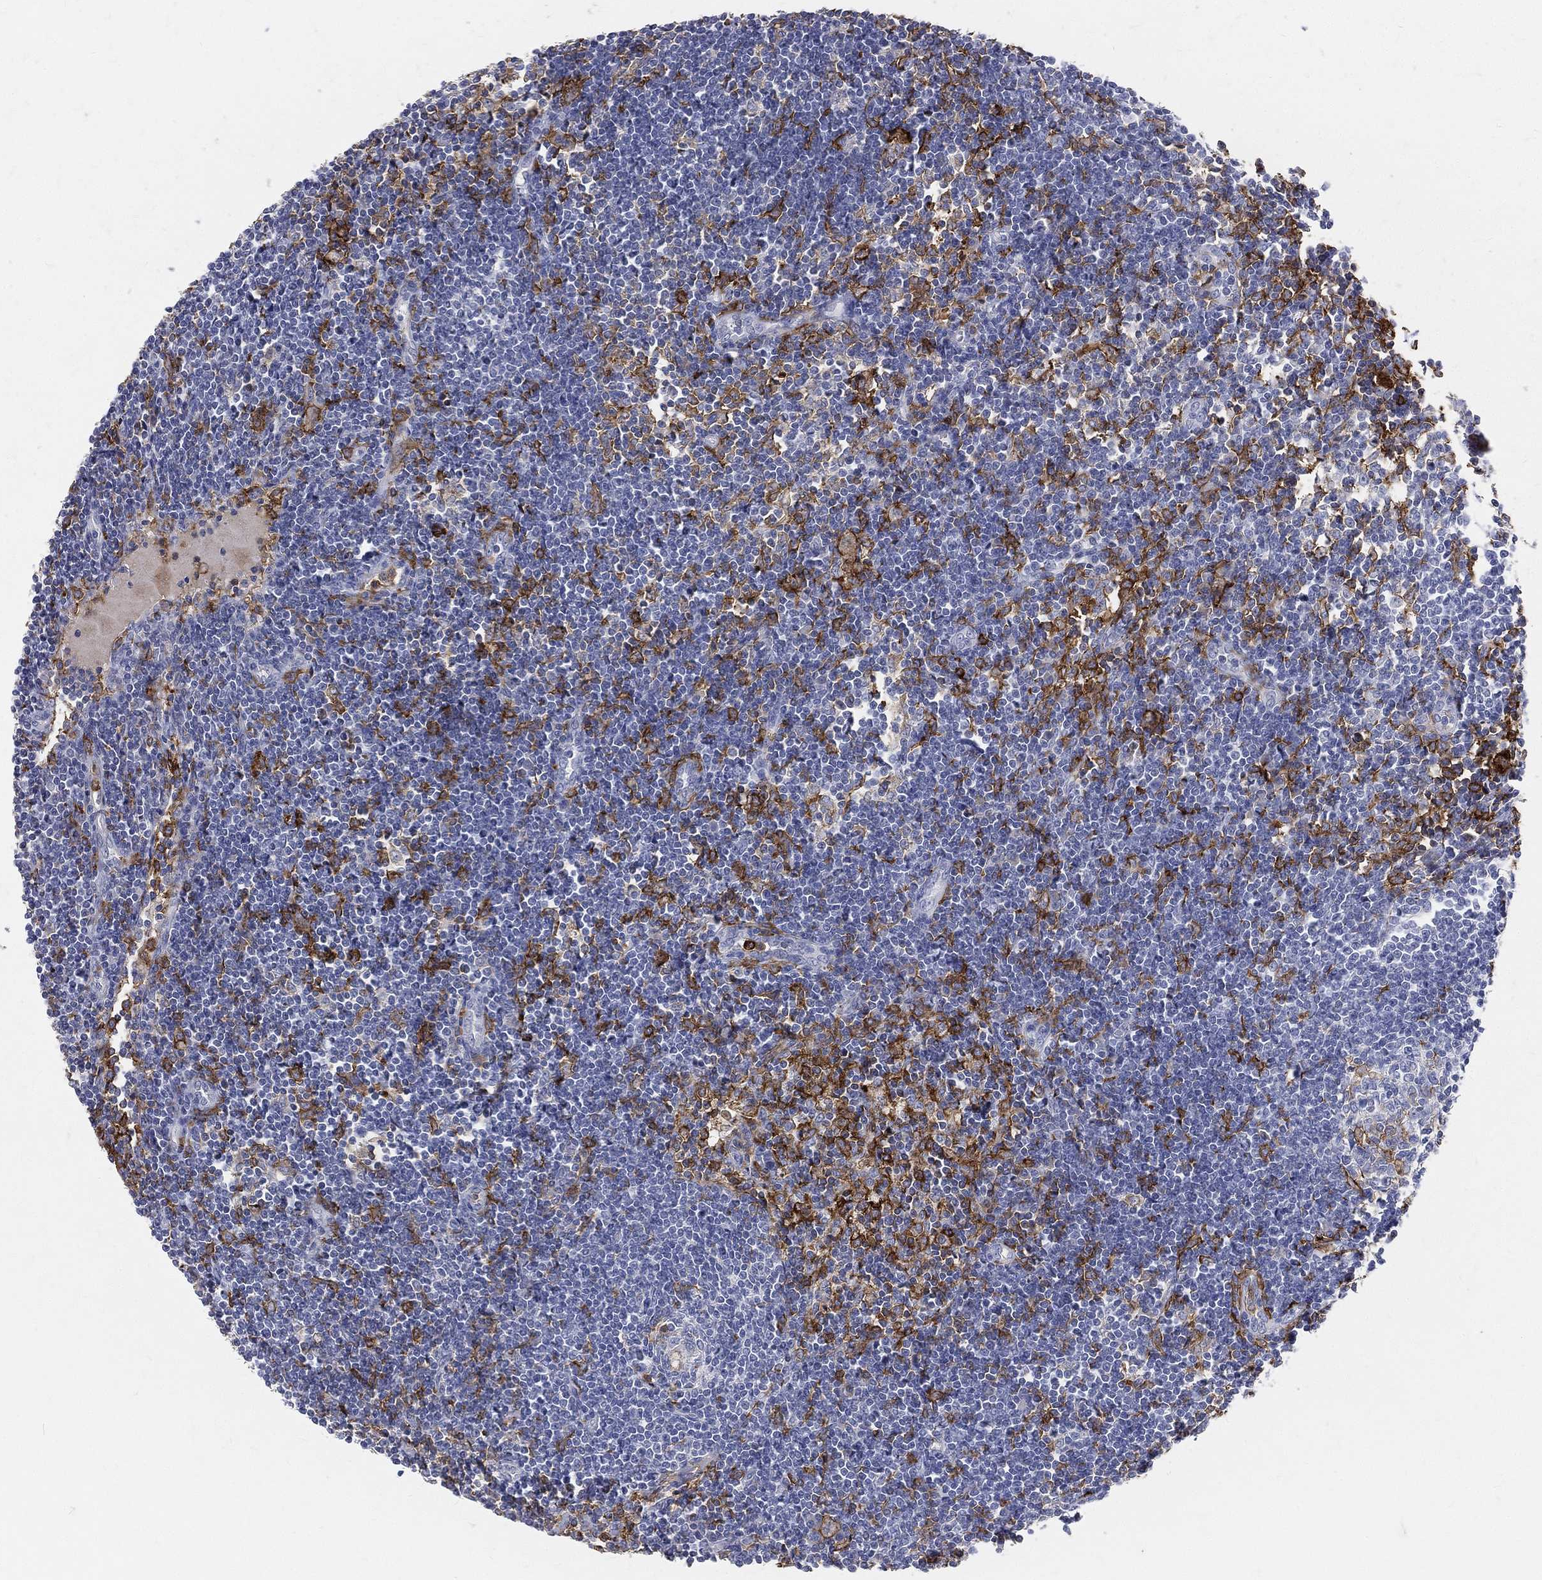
{"staining": {"intensity": "strong", "quantity": "<25%", "location": "cytoplasmic/membranous"}, "tissue": "lymph node", "cell_type": "Non-germinal center cells", "image_type": "normal", "snomed": [{"axis": "morphology", "description": "Normal tissue, NOS"}, {"axis": "morphology", "description": "Adenocarcinoma, NOS"}, {"axis": "topography", "description": "Lymph node"}, {"axis": "topography", "description": "Pancreas"}], "caption": "DAB immunohistochemical staining of benign lymph node reveals strong cytoplasmic/membranous protein staining in approximately <25% of non-germinal center cells.", "gene": "CD33", "patient": {"sex": "female", "age": 58}}